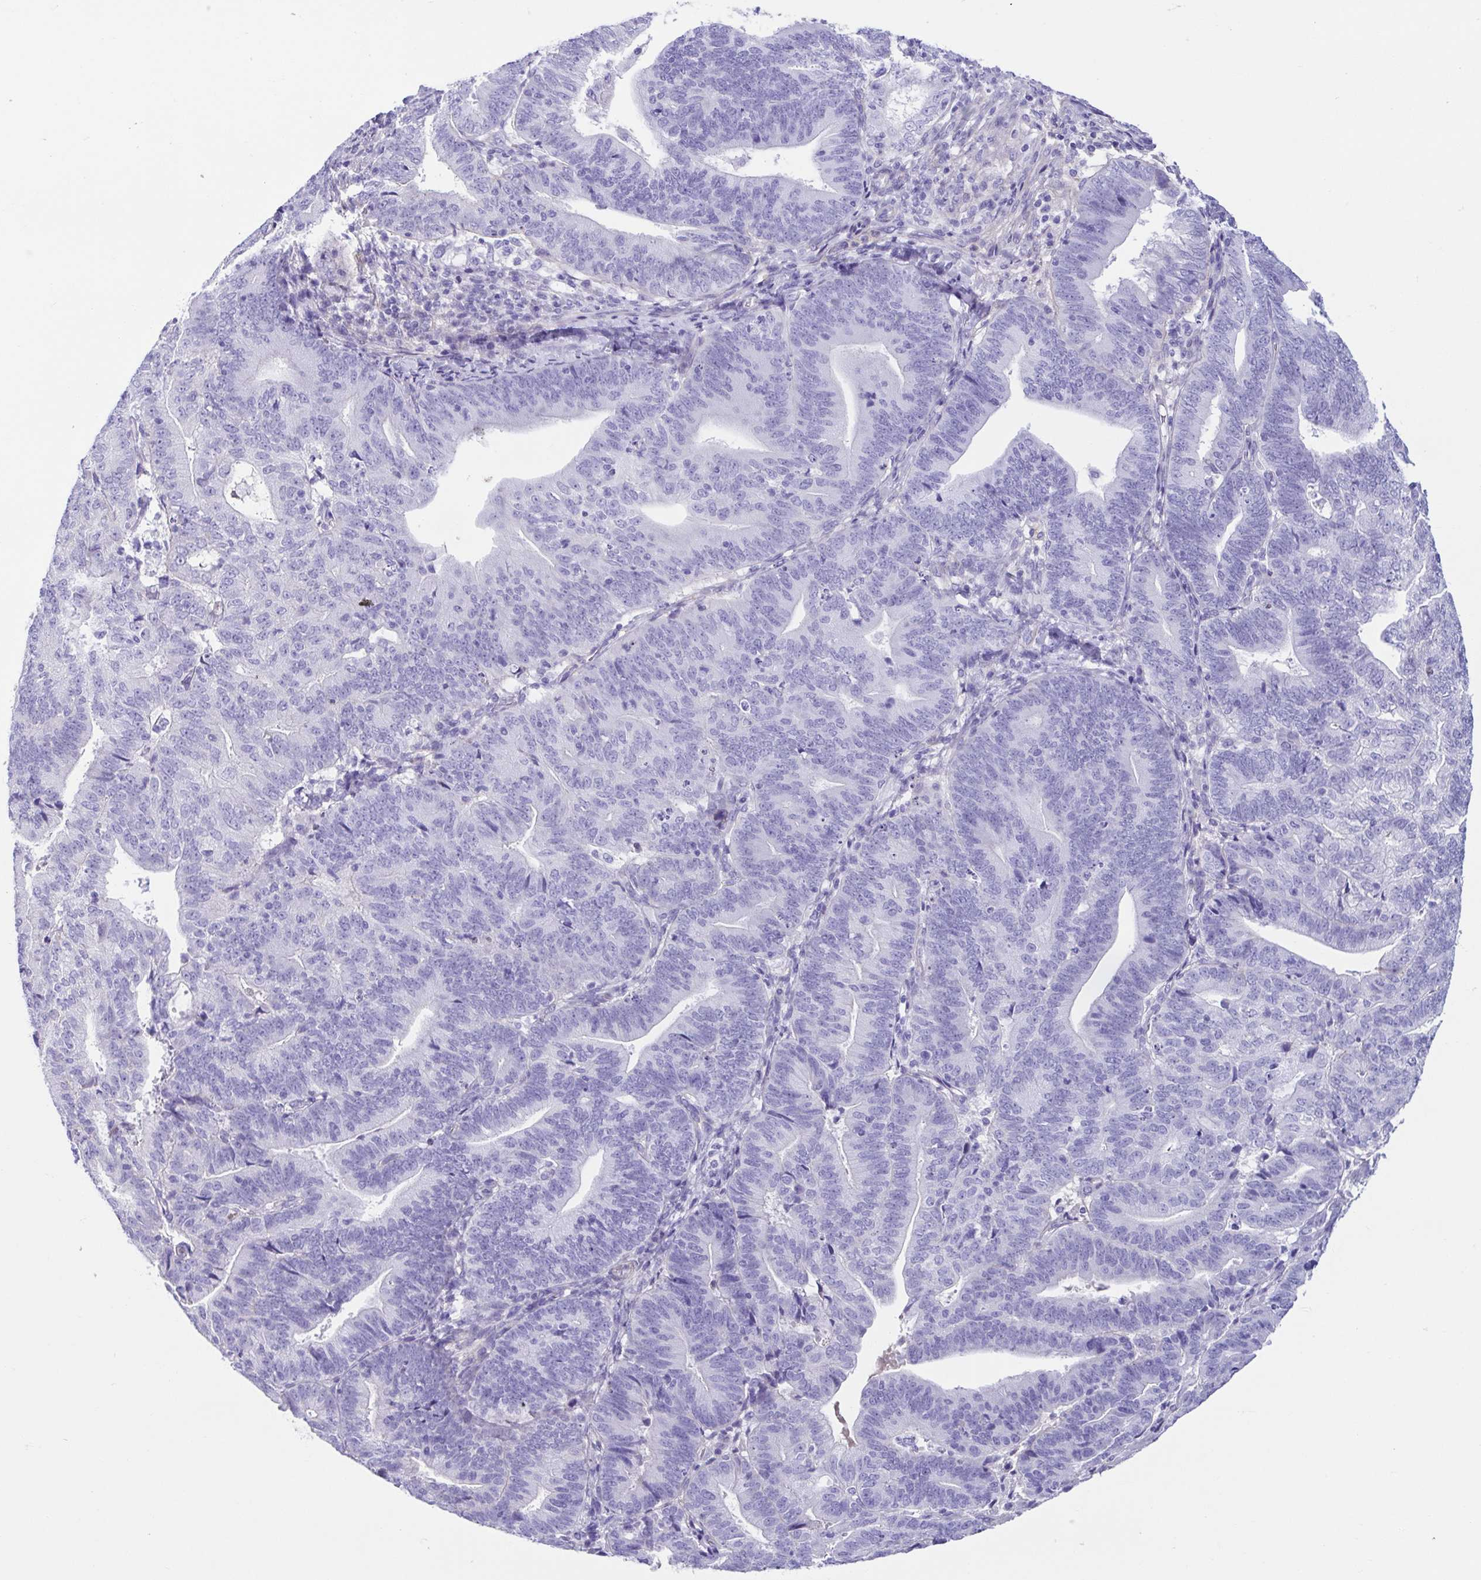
{"staining": {"intensity": "negative", "quantity": "none", "location": "none"}, "tissue": "endometrial cancer", "cell_type": "Tumor cells", "image_type": "cancer", "snomed": [{"axis": "morphology", "description": "Adenocarcinoma, NOS"}, {"axis": "topography", "description": "Endometrium"}], "caption": "This photomicrograph is of adenocarcinoma (endometrial) stained with IHC to label a protein in brown with the nuclei are counter-stained blue. There is no expression in tumor cells. (DAB immunohistochemistry (IHC), high magnification).", "gene": "CYP11B1", "patient": {"sex": "female", "age": 70}}